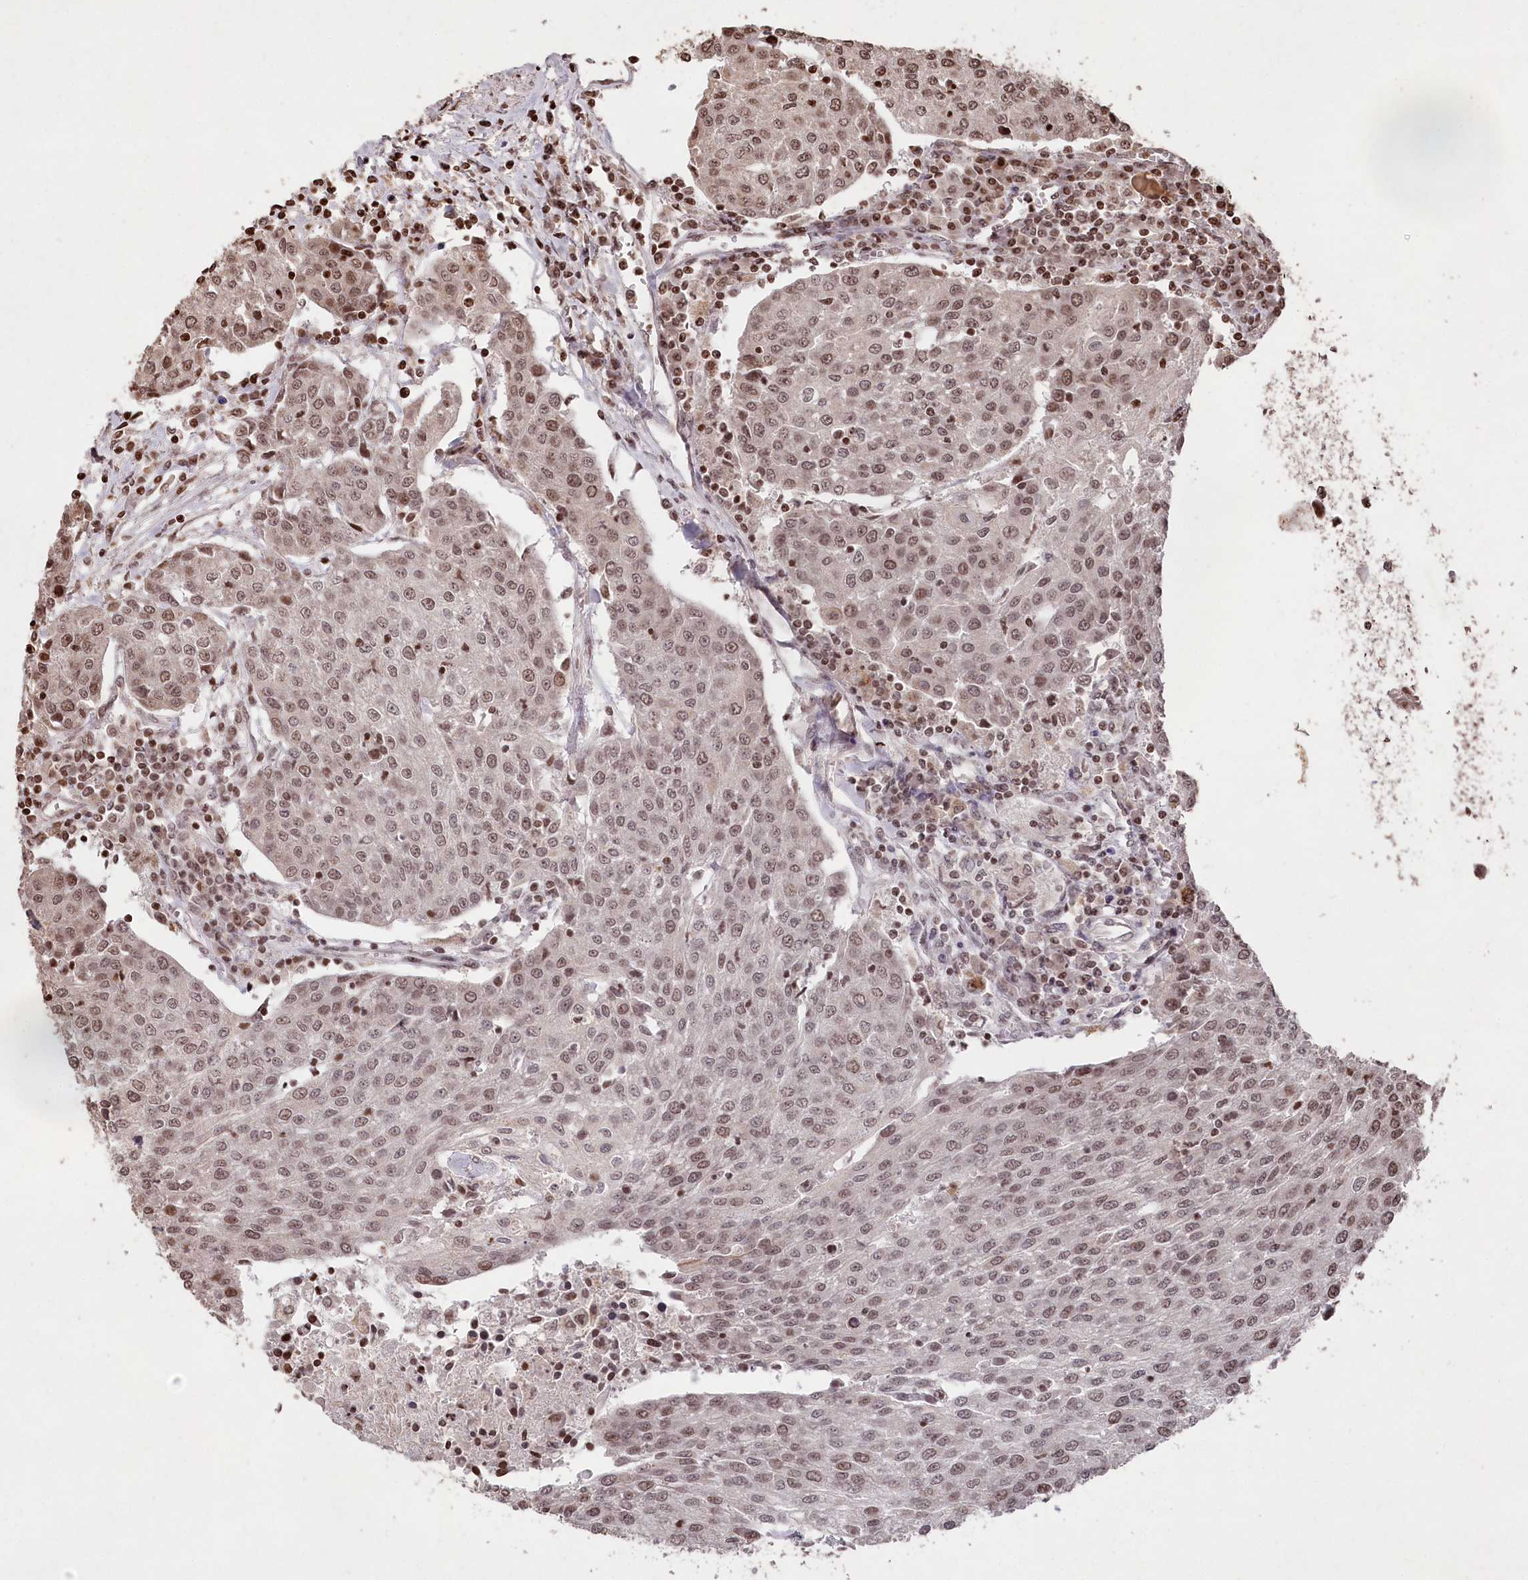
{"staining": {"intensity": "moderate", "quantity": ">75%", "location": "nuclear"}, "tissue": "urothelial cancer", "cell_type": "Tumor cells", "image_type": "cancer", "snomed": [{"axis": "morphology", "description": "Urothelial carcinoma, High grade"}, {"axis": "topography", "description": "Urinary bladder"}], "caption": "Tumor cells show moderate nuclear staining in about >75% of cells in urothelial carcinoma (high-grade). (DAB (3,3'-diaminobenzidine) = brown stain, brightfield microscopy at high magnification).", "gene": "CCSER2", "patient": {"sex": "female", "age": 85}}